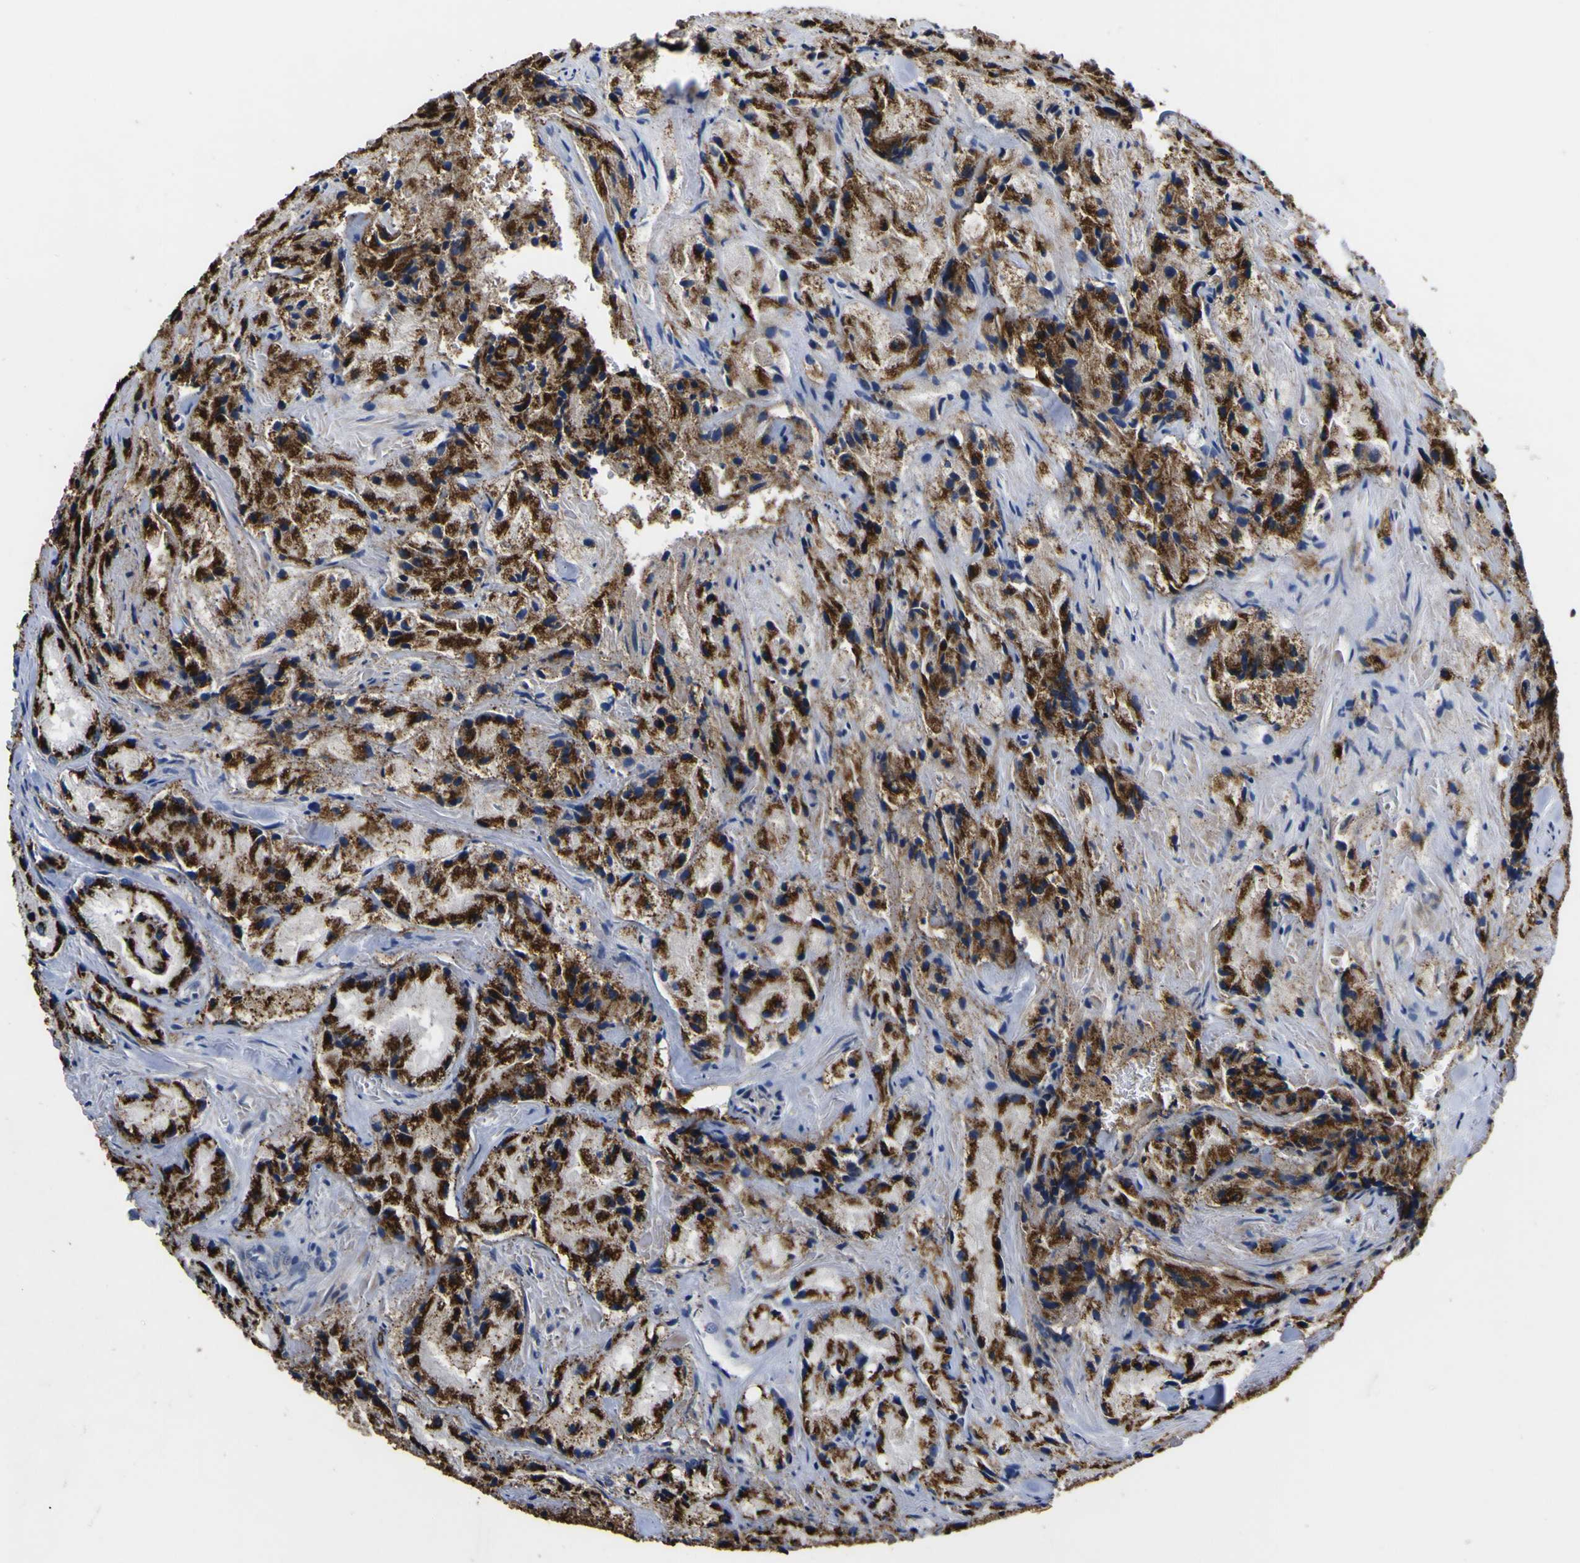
{"staining": {"intensity": "strong", "quantity": ">75%", "location": "cytoplasmic/membranous"}, "tissue": "prostate cancer", "cell_type": "Tumor cells", "image_type": "cancer", "snomed": [{"axis": "morphology", "description": "Adenocarcinoma, Low grade"}, {"axis": "topography", "description": "Prostate"}], "caption": "This photomicrograph demonstrates immunohistochemistry (IHC) staining of adenocarcinoma (low-grade) (prostate), with high strong cytoplasmic/membranous positivity in approximately >75% of tumor cells.", "gene": "COA1", "patient": {"sex": "male", "age": 64}}